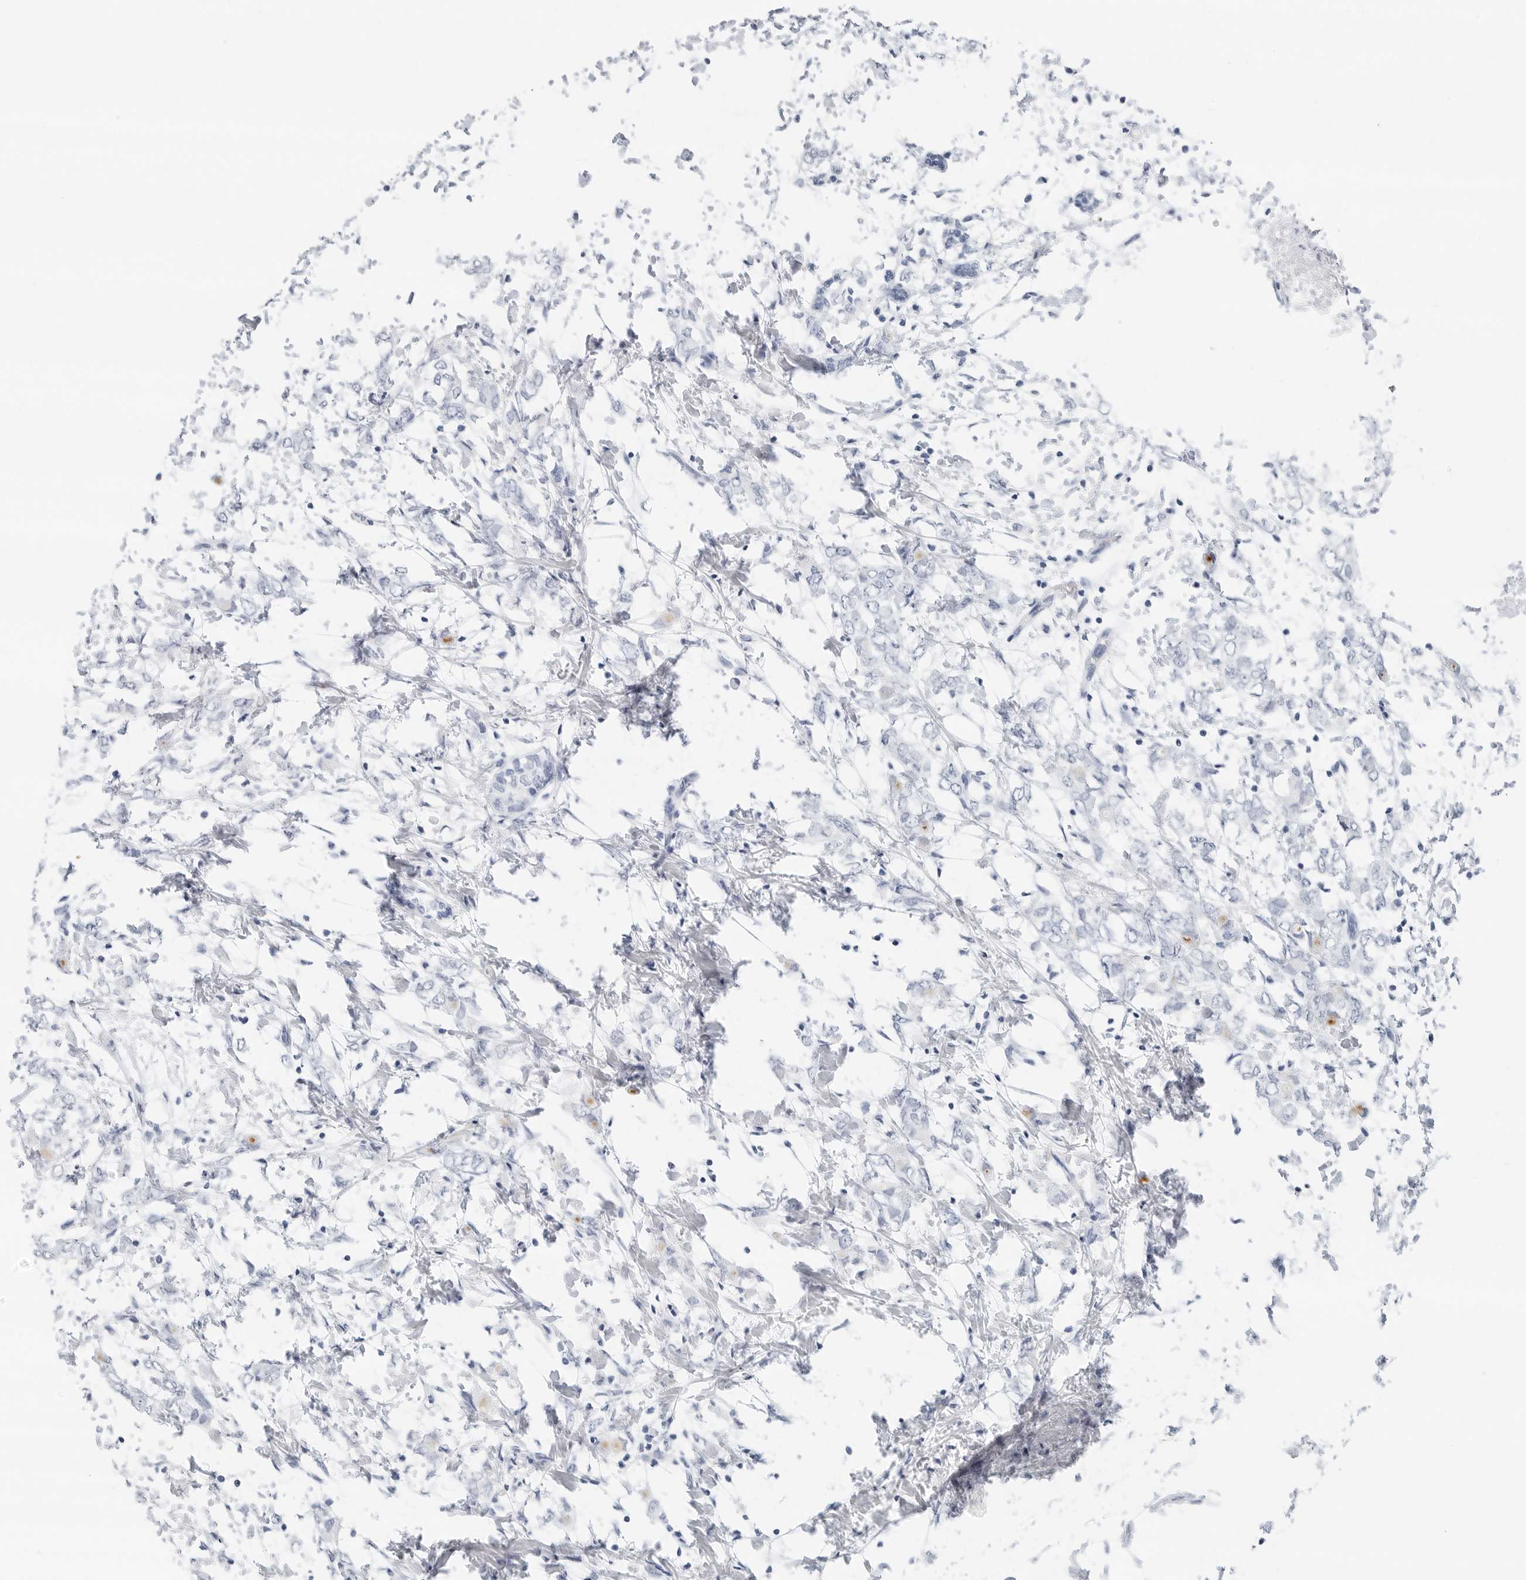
{"staining": {"intensity": "negative", "quantity": "none", "location": "none"}, "tissue": "breast cancer", "cell_type": "Tumor cells", "image_type": "cancer", "snomed": [{"axis": "morphology", "description": "Normal tissue, NOS"}, {"axis": "morphology", "description": "Lobular carcinoma"}, {"axis": "topography", "description": "Breast"}], "caption": "A high-resolution histopathology image shows immunohistochemistry staining of lobular carcinoma (breast), which shows no significant expression in tumor cells.", "gene": "SLPI", "patient": {"sex": "female", "age": 47}}